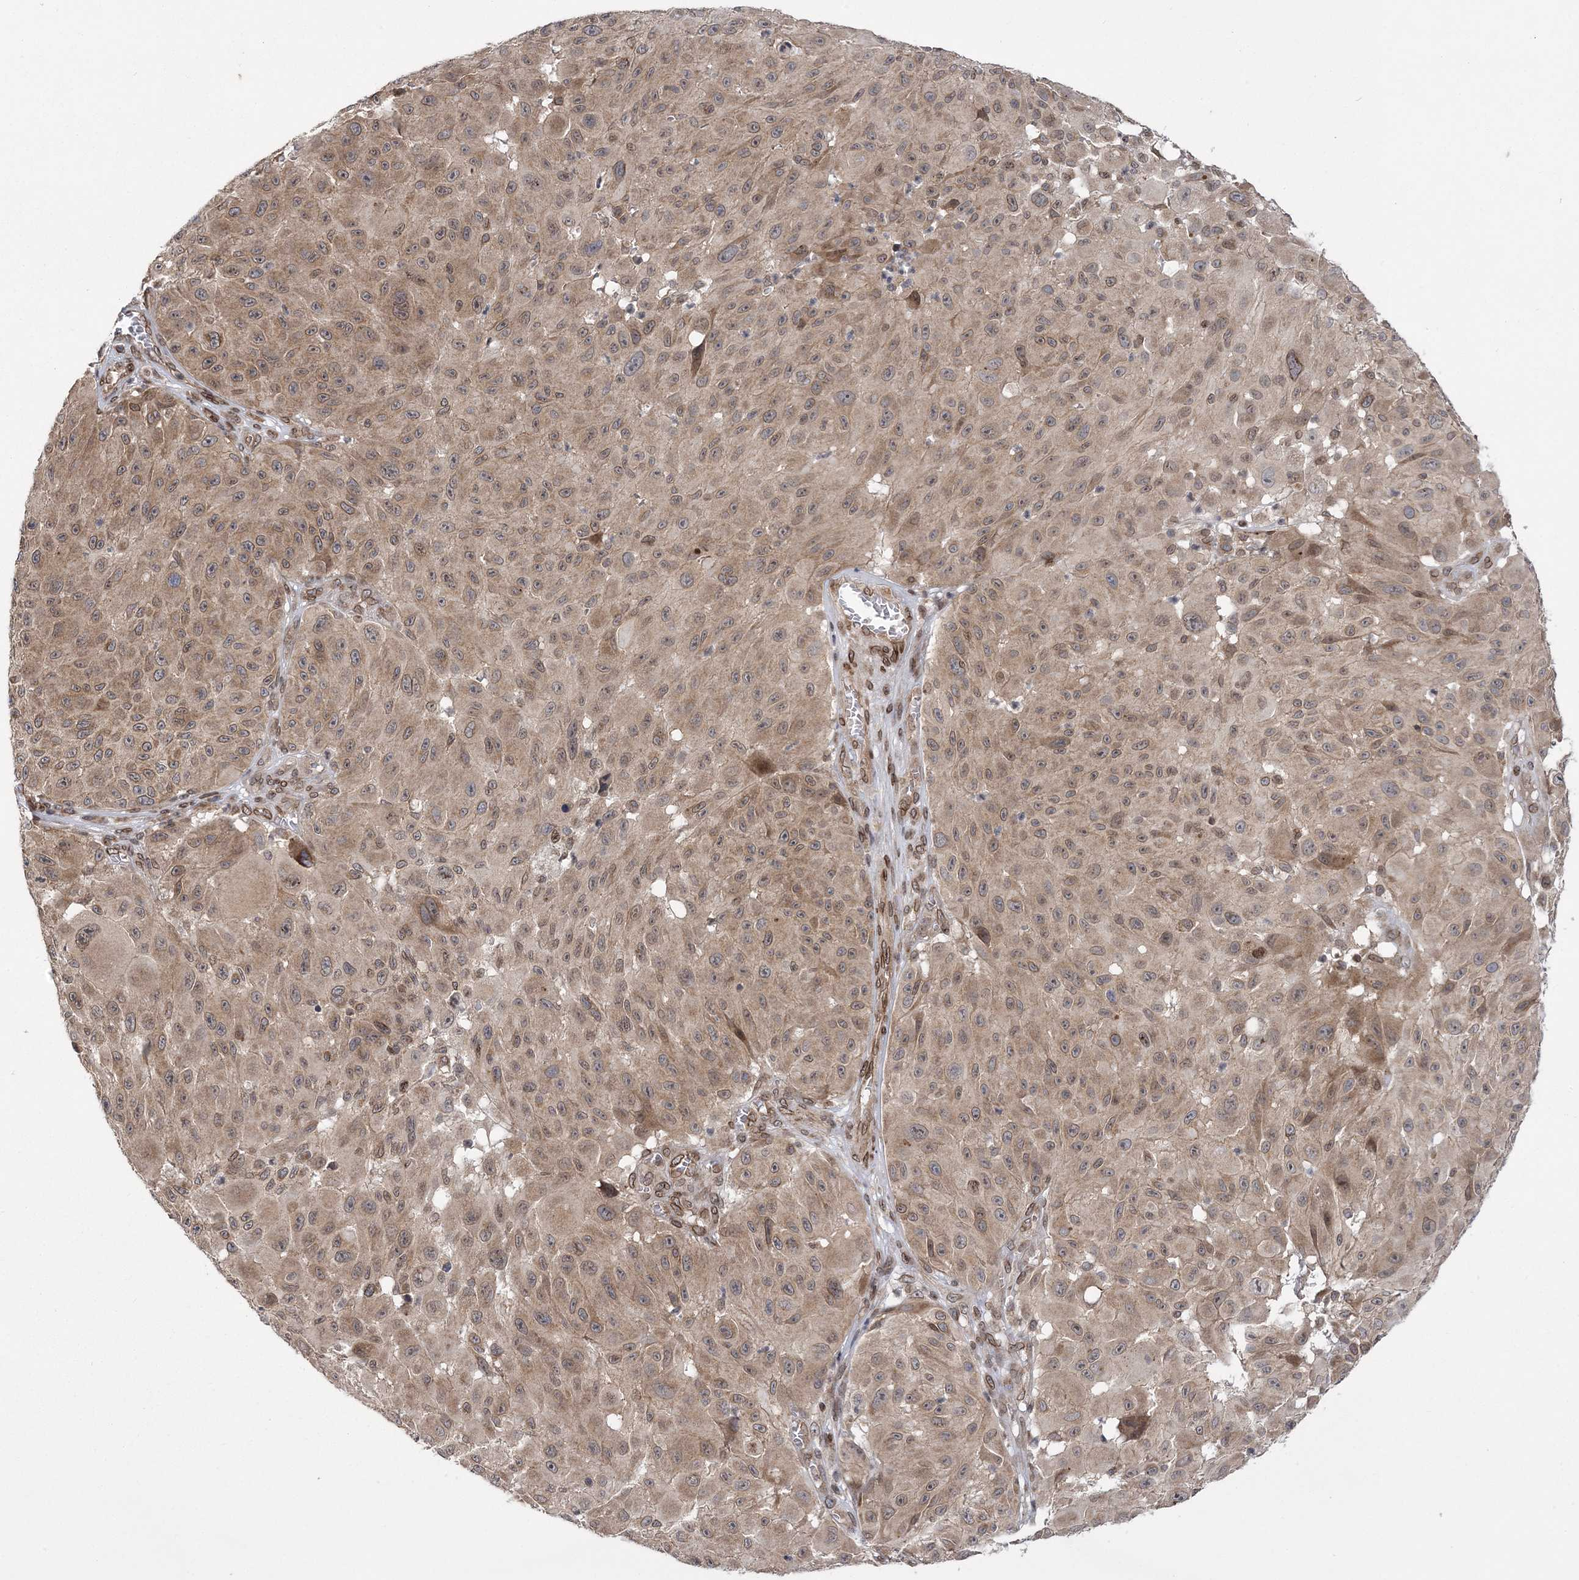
{"staining": {"intensity": "weak", "quantity": ">75%", "location": "cytoplasmic/membranous,nuclear"}, "tissue": "melanoma", "cell_type": "Tumor cells", "image_type": "cancer", "snomed": [{"axis": "morphology", "description": "Malignant melanoma, NOS"}, {"axis": "topography", "description": "Skin"}], "caption": "Tumor cells show low levels of weak cytoplasmic/membranous and nuclear positivity in approximately >75% of cells in malignant melanoma.", "gene": "DNAJC27", "patient": {"sex": "male", "age": 83}}